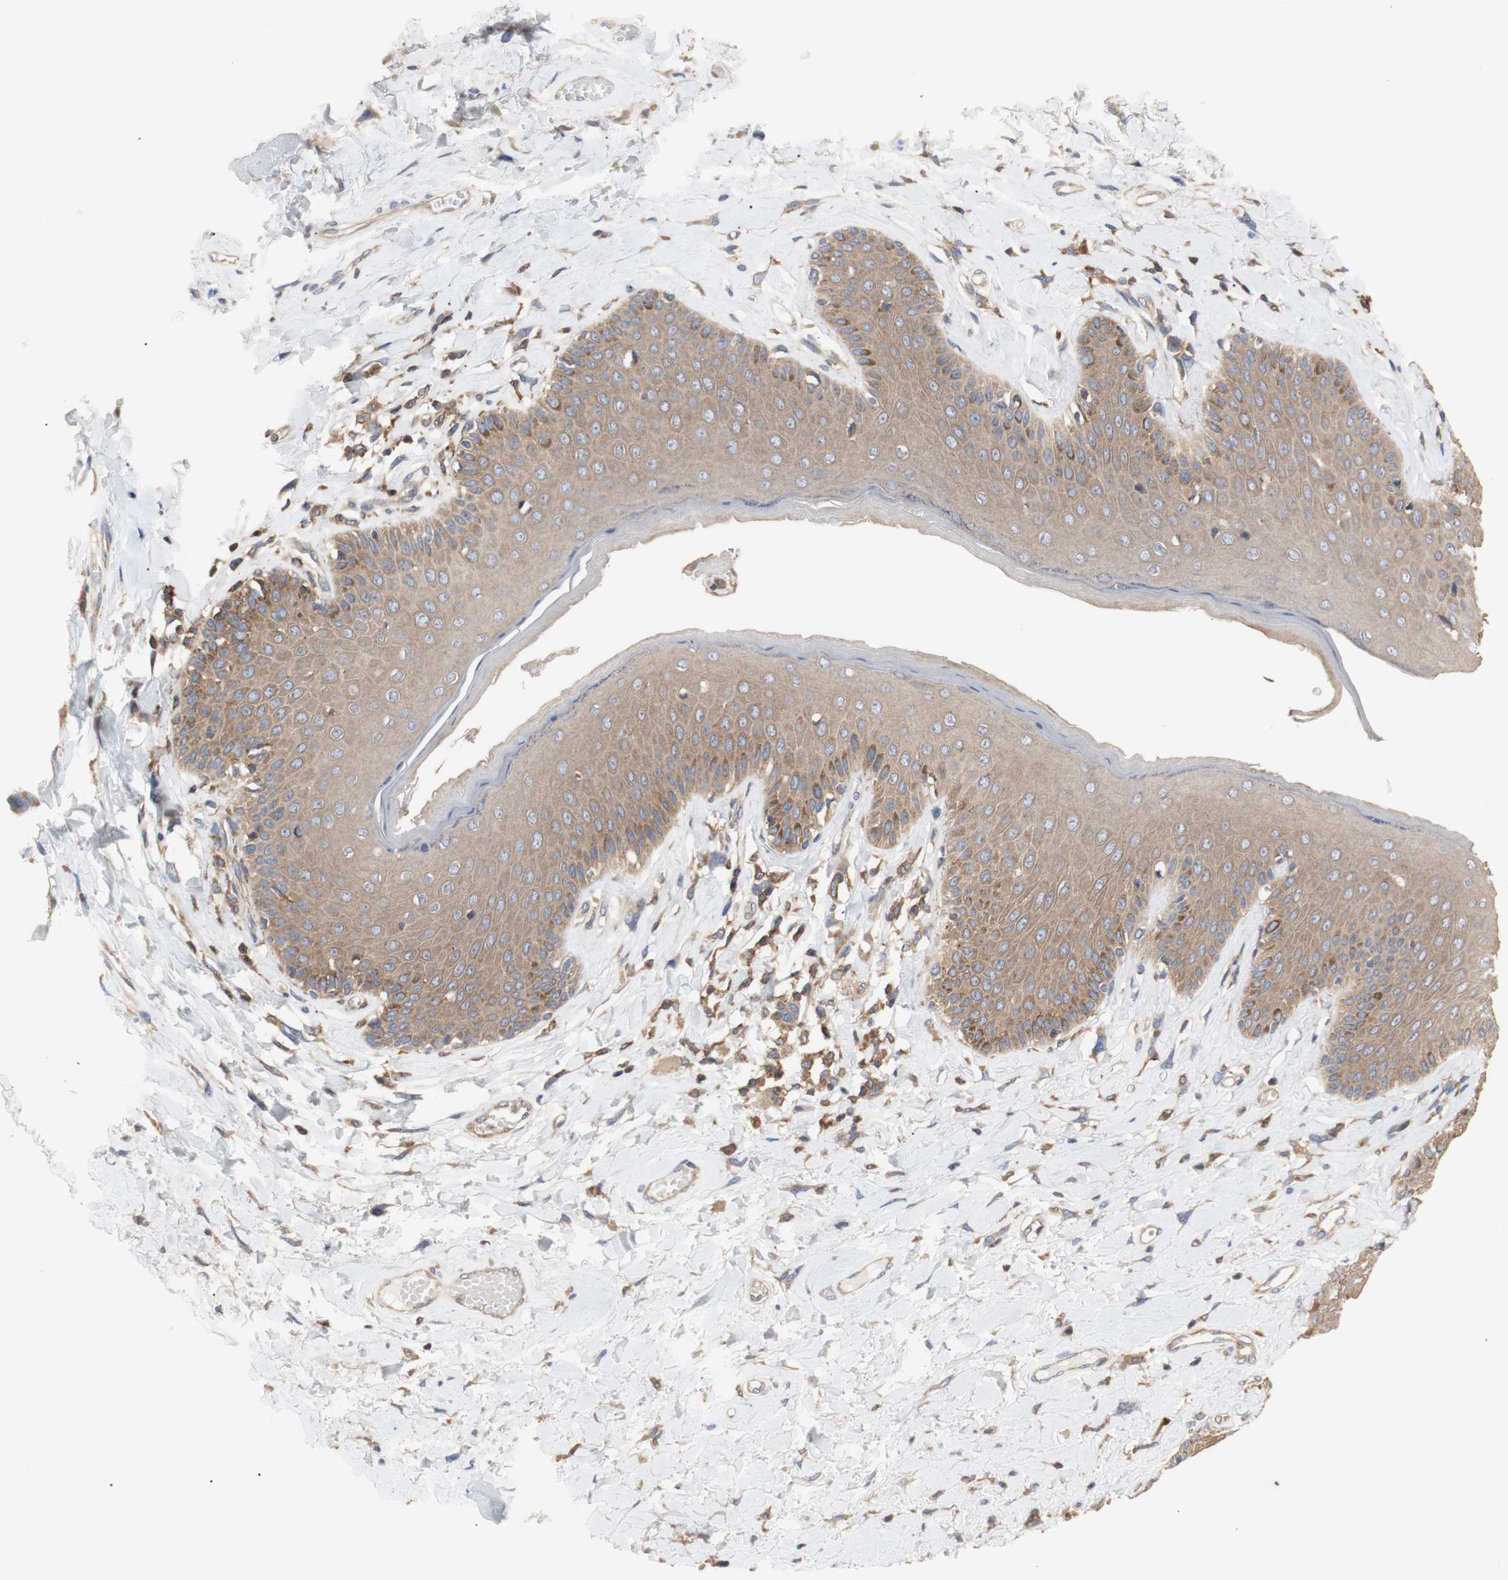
{"staining": {"intensity": "moderate", "quantity": ">75%", "location": "cytoplasmic/membranous"}, "tissue": "skin", "cell_type": "Epidermal cells", "image_type": "normal", "snomed": [{"axis": "morphology", "description": "Normal tissue, NOS"}, {"axis": "topography", "description": "Anal"}], "caption": "Protein expression analysis of unremarkable skin shows moderate cytoplasmic/membranous positivity in approximately >75% of epidermal cells. The staining was performed using DAB (3,3'-diaminobenzidine) to visualize the protein expression in brown, while the nuclei were stained in blue with hematoxylin (Magnification: 20x).", "gene": "IKBKG", "patient": {"sex": "male", "age": 69}}